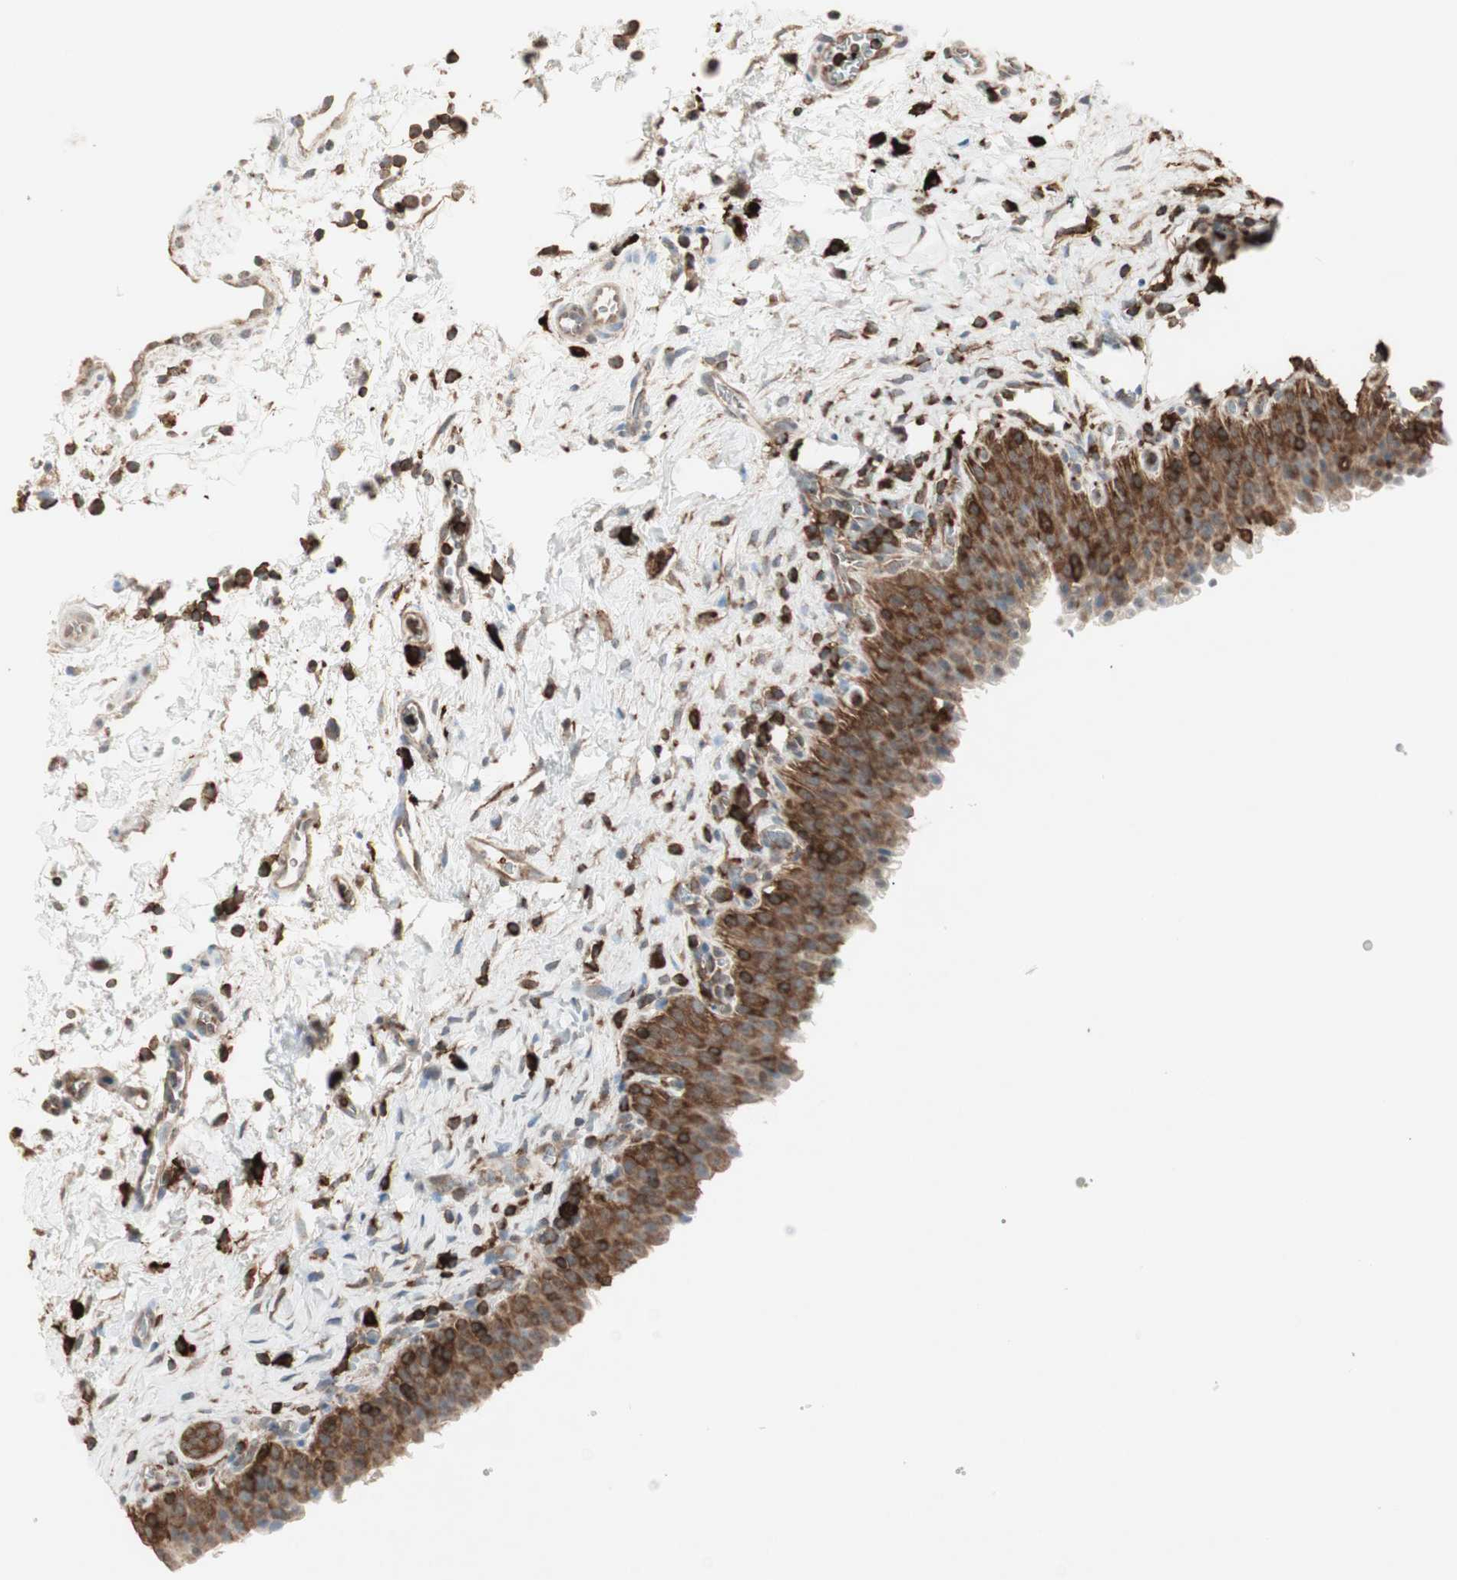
{"staining": {"intensity": "strong", "quantity": ">75%", "location": "cytoplasmic/membranous"}, "tissue": "urinary bladder", "cell_type": "Urothelial cells", "image_type": "normal", "snomed": [{"axis": "morphology", "description": "Normal tissue, NOS"}, {"axis": "topography", "description": "Urinary bladder"}], "caption": "A brown stain shows strong cytoplasmic/membranous staining of a protein in urothelial cells of benign urinary bladder. (DAB (3,3'-diaminobenzidine) IHC, brown staining for protein, blue staining for nuclei).", "gene": "MMP3", "patient": {"sex": "male", "age": 51}}